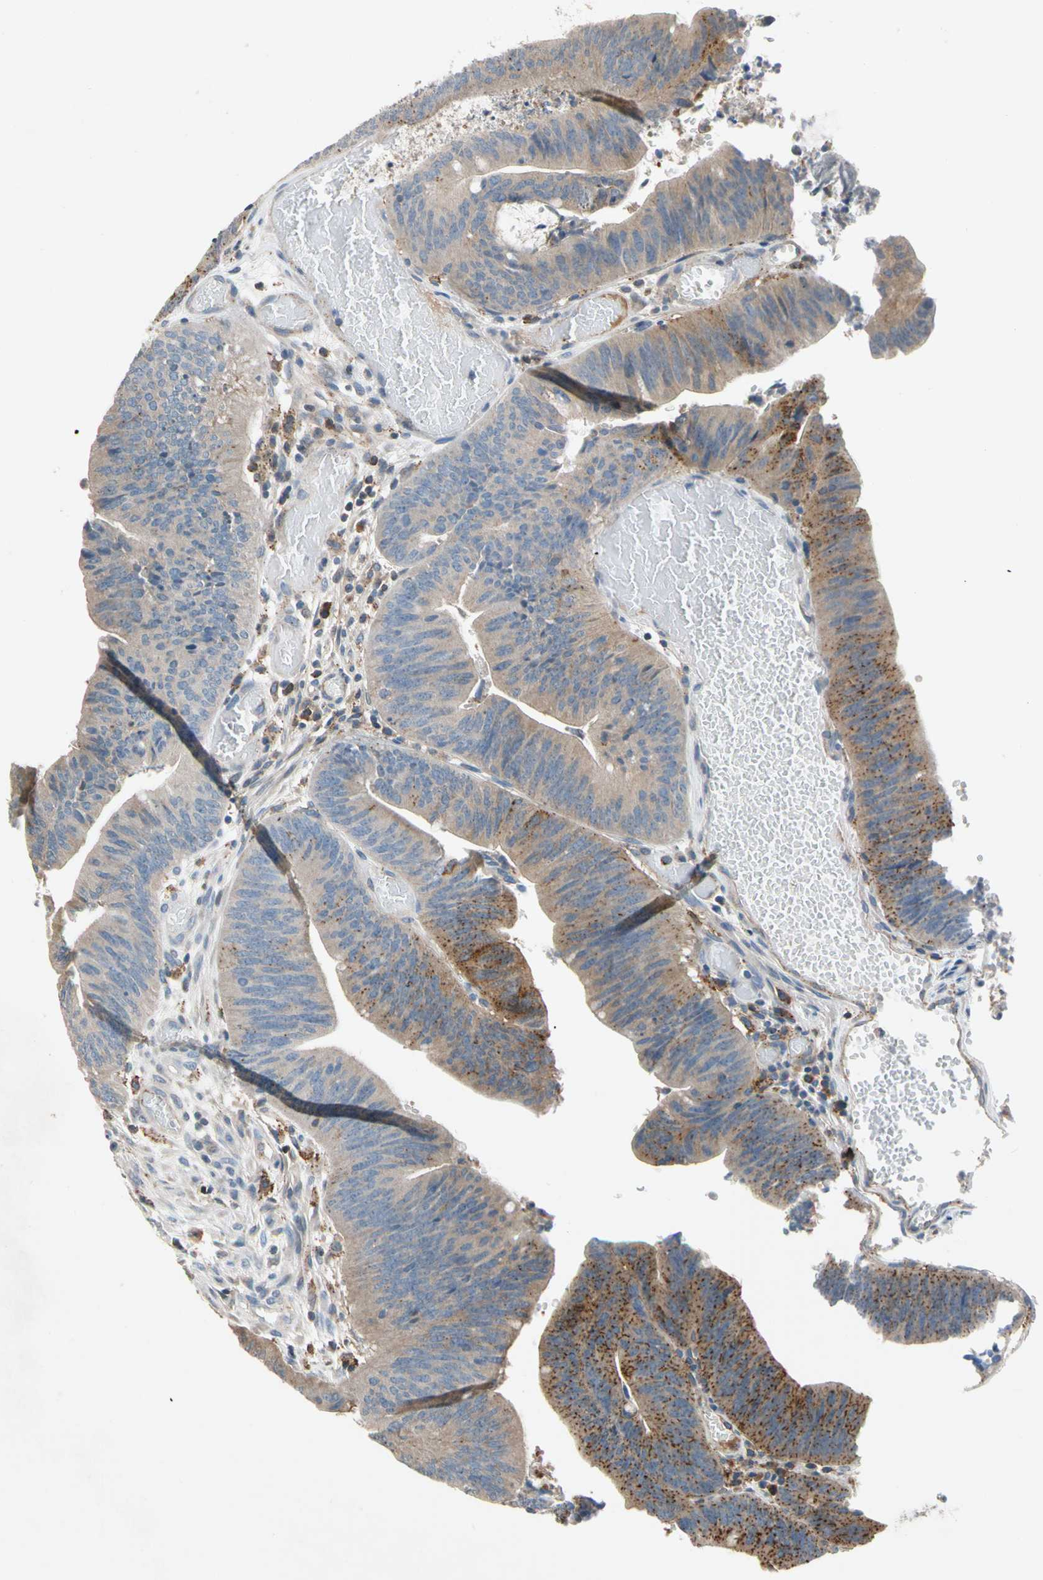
{"staining": {"intensity": "moderate", "quantity": "25%-75%", "location": "cytoplasmic/membranous"}, "tissue": "colorectal cancer", "cell_type": "Tumor cells", "image_type": "cancer", "snomed": [{"axis": "morphology", "description": "Adenocarcinoma, NOS"}, {"axis": "topography", "description": "Rectum"}], "caption": "IHC of colorectal cancer (adenocarcinoma) displays medium levels of moderate cytoplasmic/membranous staining in approximately 25%-75% of tumor cells. (DAB (3,3'-diaminobenzidine) IHC, brown staining for protein, blue staining for nuclei).", "gene": "NDFIP2", "patient": {"sex": "female", "age": 66}}